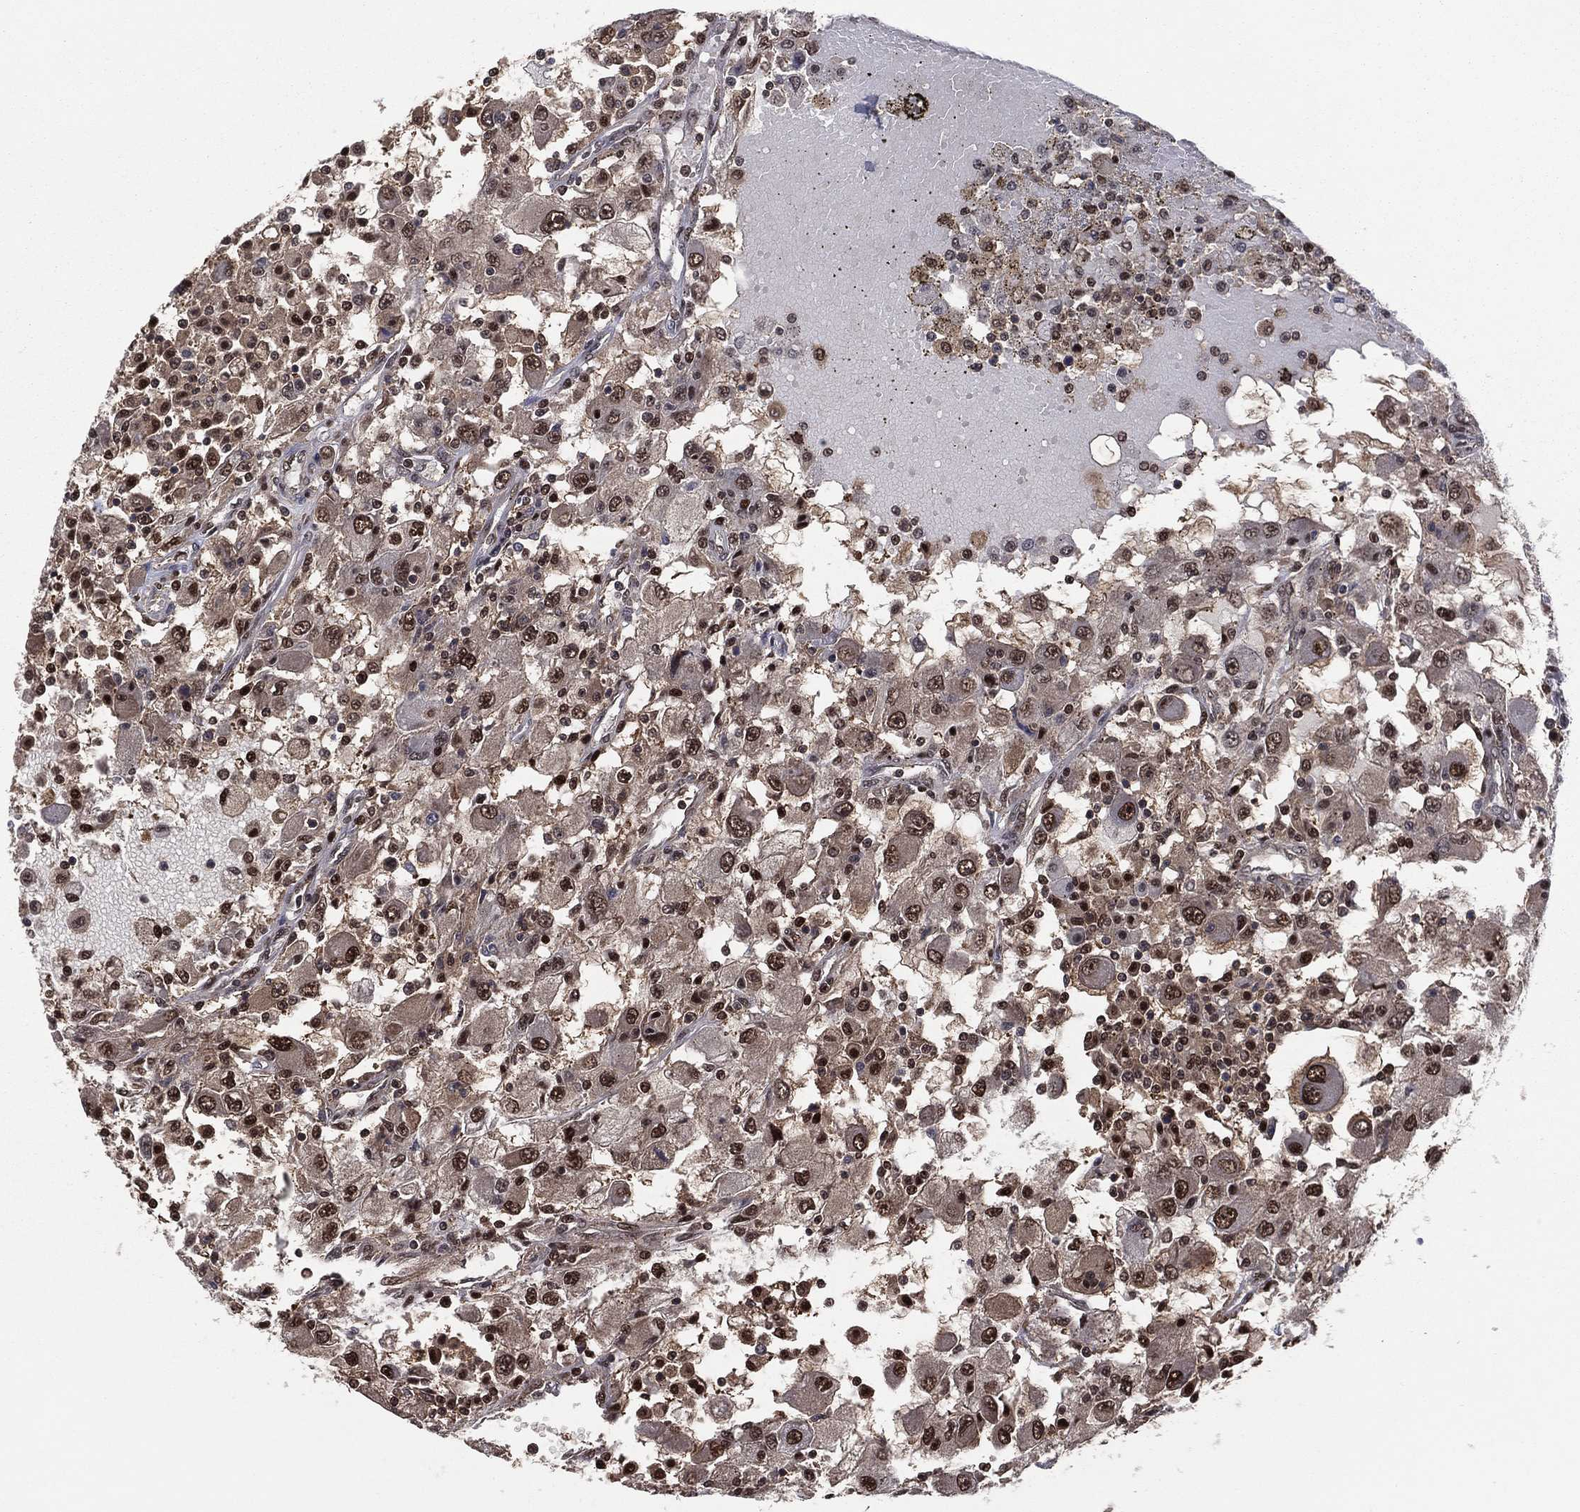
{"staining": {"intensity": "strong", "quantity": "25%-75%", "location": "nuclear"}, "tissue": "renal cancer", "cell_type": "Tumor cells", "image_type": "cancer", "snomed": [{"axis": "morphology", "description": "Adenocarcinoma, NOS"}, {"axis": "topography", "description": "Kidney"}], "caption": "The immunohistochemical stain highlights strong nuclear positivity in tumor cells of renal cancer (adenocarcinoma) tissue.", "gene": "ICOSLG", "patient": {"sex": "female", "age": 67}}